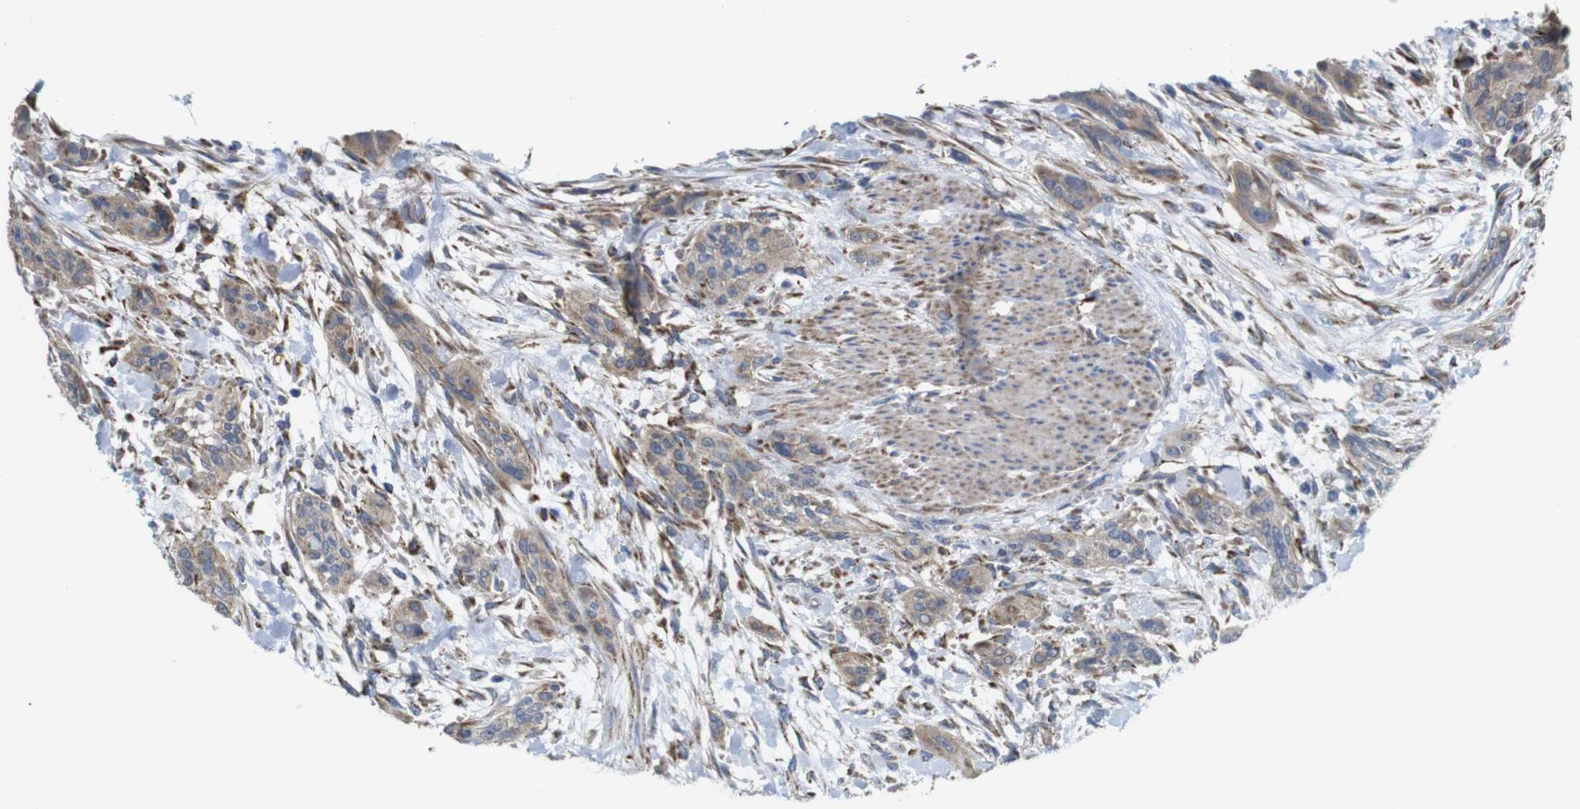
{"staining": {"intensity": "weak", "quantity": ">75%", "location": "cytoplasmic/membranous"}, "tissue": "urothelial cancer", "cell_type": "Tumor cells", "image_type": "cancer", "snomed": [{"axis": "morphology", "description": "Urothelial carcinoma, High grade"}, {"axis": "topography", "description": "Urinary bladder"}], "caption": "Immunohistochemistry of human urothelial cancer shows low levels of weak cytoplasmic/membranous expression in about >75% of tumor cells. (Brightfield microscopy of DAB IHC at high magnification).", "gene": "PTPRR", "patient": {"sex": "male", "age": 35}}